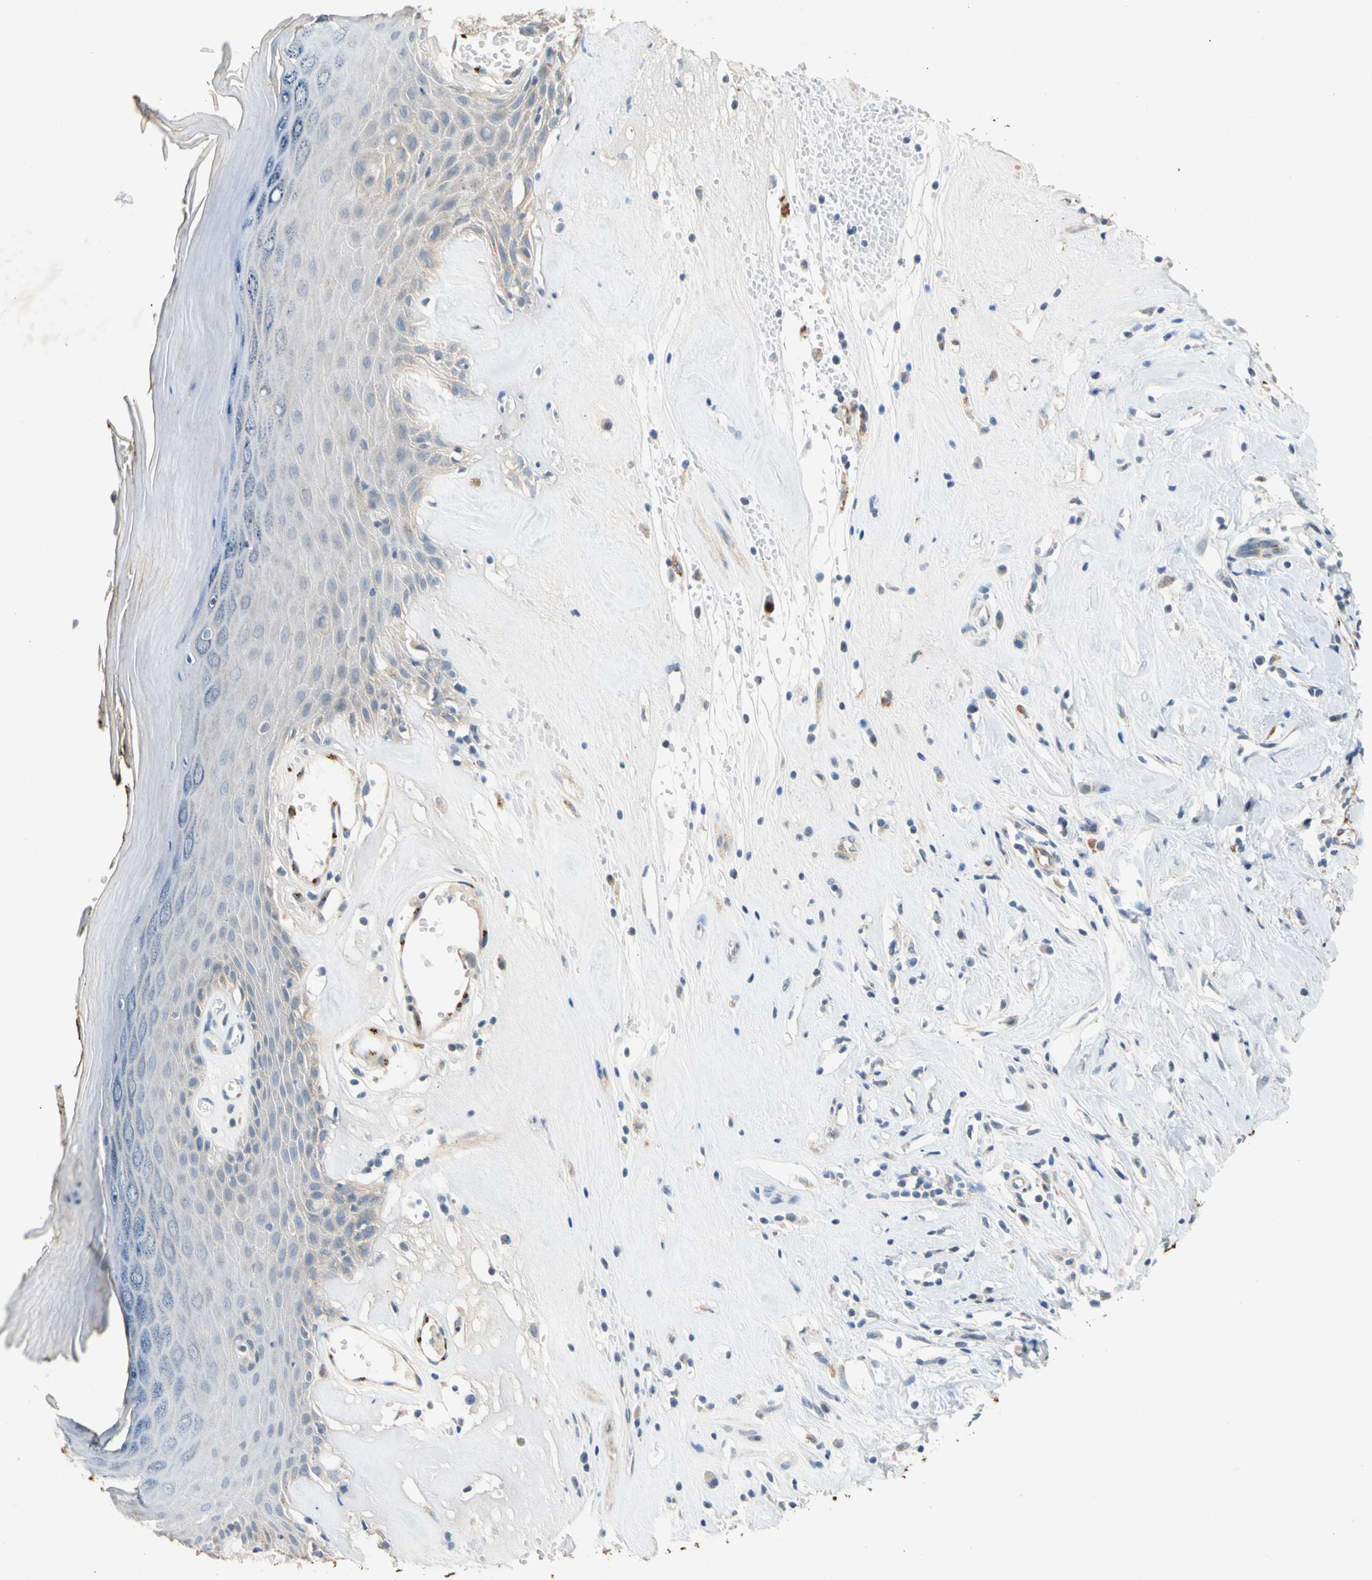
{"staining": {"intensity": "negative", "quantity": "none", "location": "none"}, "tissue": "skin", "cell_type": "Epidermal cells", "image_type": "normal", "snomed": [{"axis": "morphology", "description": "Normal tissue, NOS"}, {"axis": "morphology", "description": "Inflammation, NOS"}, {"axis": "topography", "description": "Vulva"}], "caption": "Immunohistochemical staining of unremarkable human skin reveals no significant expression in epidermal cells.", "gene": "GASK1B", "patient": {"sex": "female", "age": 84}}